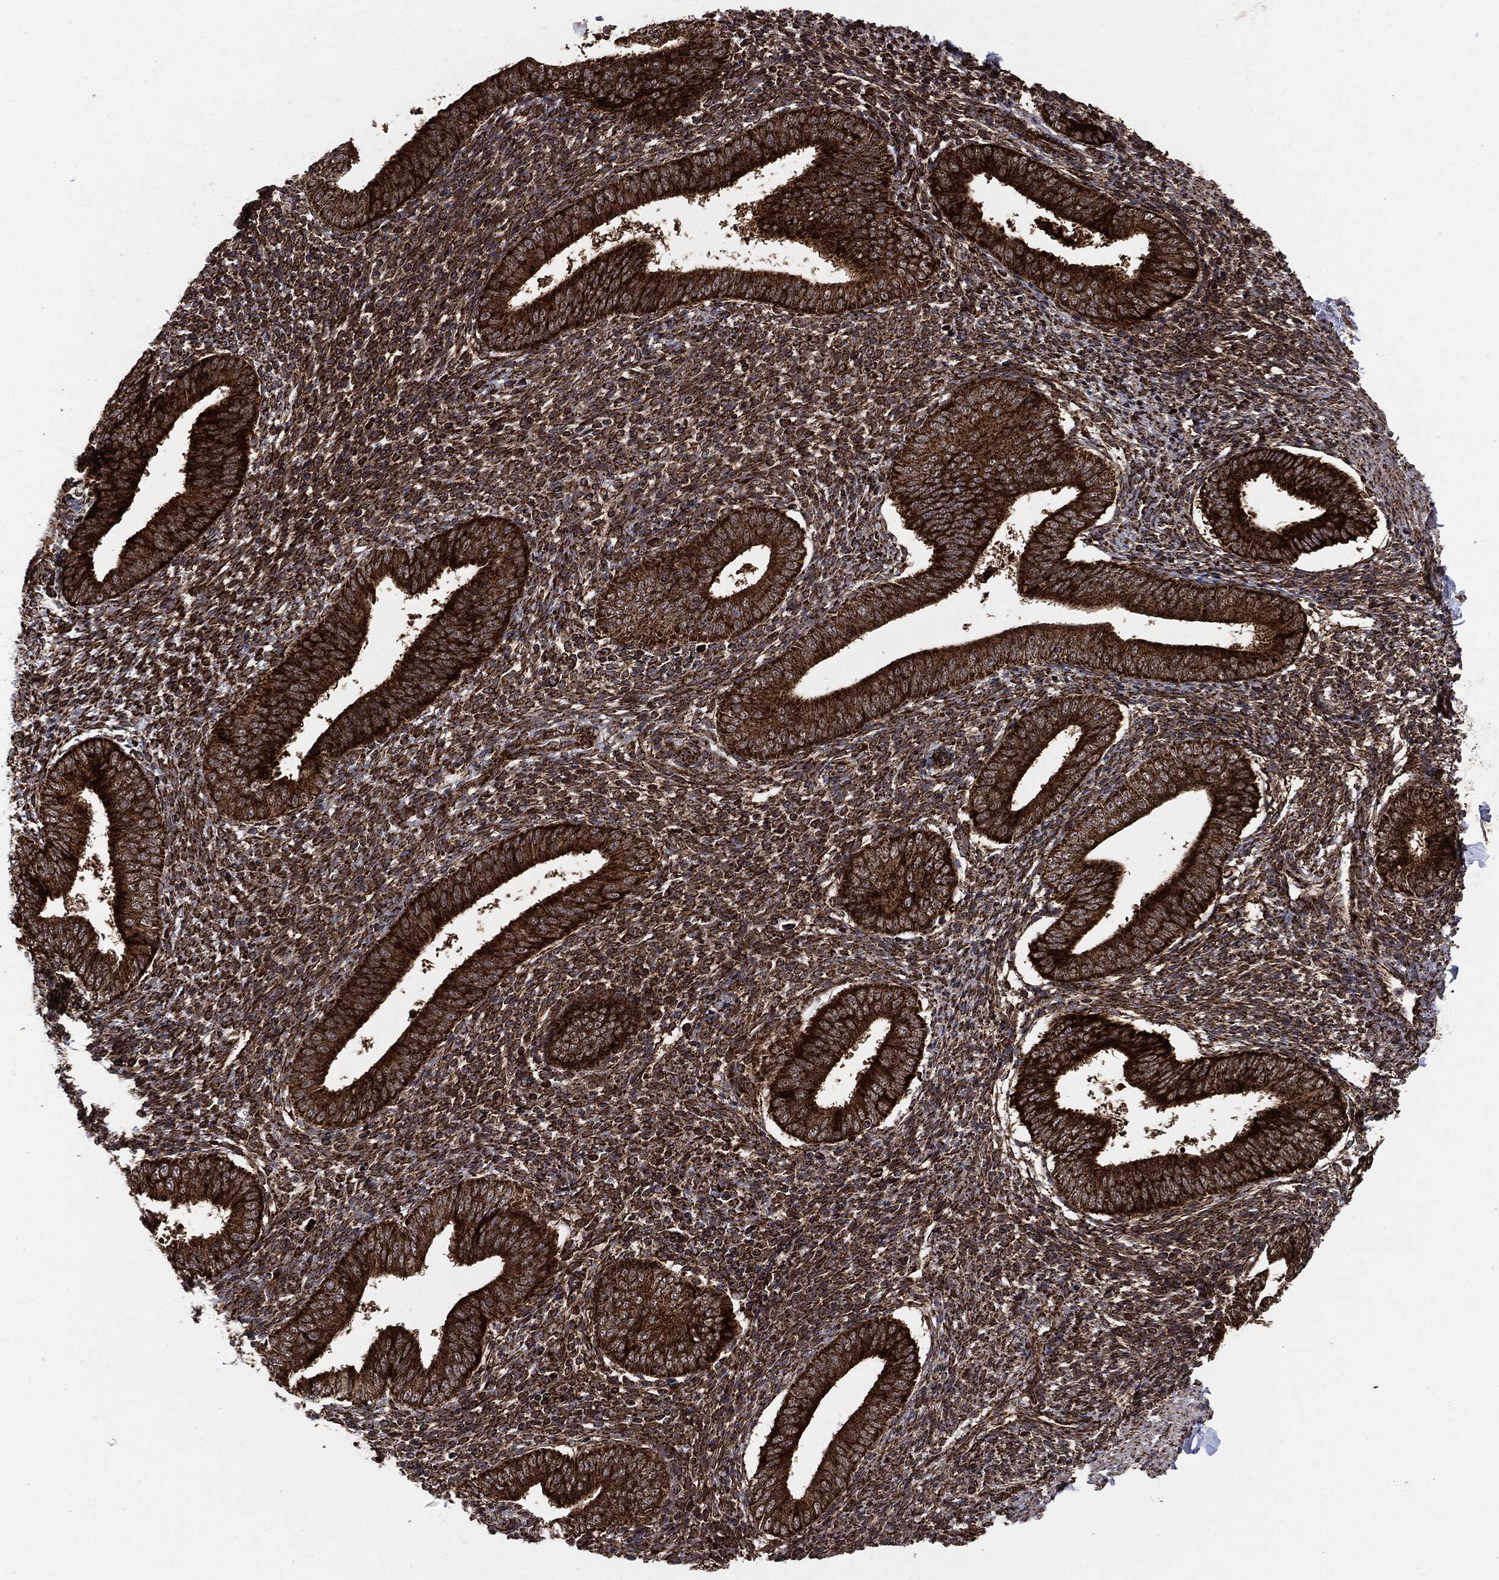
{"staining": {"intensity": "strong", "quantity": ">75%", "location": "cytoplasmic/membranous"}, "tissue": "endometrium", "cell_type": "Cells in endometrial stroma", "image_type": "normal", "snomed": [{"axis": "morphology", "description": "Normal tissue, NOS"}, {"axis": "topography", "description": "Endometrium"}], "caption": "Protein staining of normal endometrium displays strong cytoplasmic/membranous staining in about >75% of cells in endometrial stroma. The staining was performed using DAB, with brown indicating positive protein expression. Nuclei are stained blue with hematoxylin.", "gene": "MAP2K1", "patient": {"sex": "female", "age": 39}}